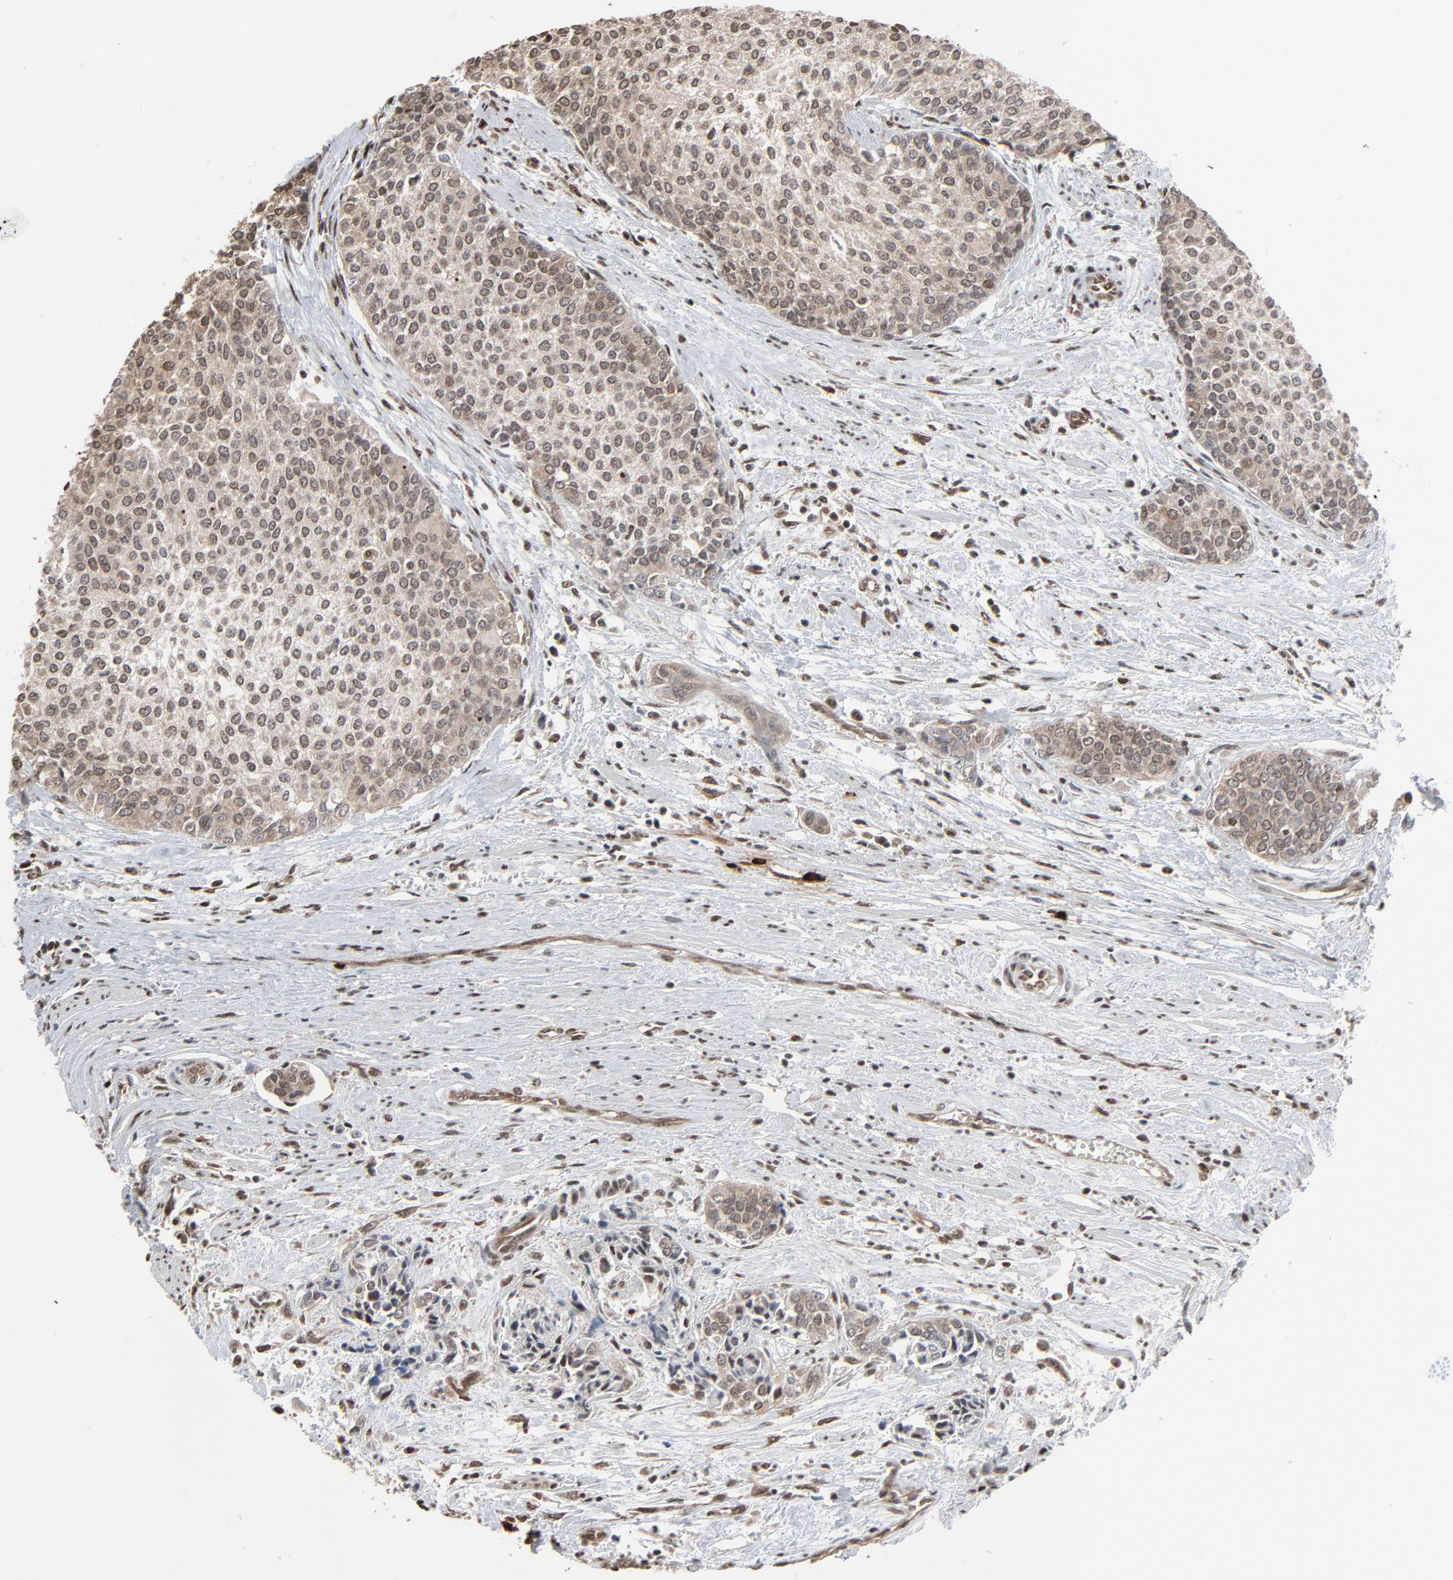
{"staining": {"intensity": "moderate", "quantity": "25%-75%", "location": "cytoplasmic/membranous,nuclear"}, "tissue": "urothelial cancer", "cell_type": "Tumor cells", "image_type": "cancer", "snomed": [{"axis": "morphology", "description": "Urothelial carcinoma, Low grade"}, {"axis": "topography", "description": "Urinary bladder"}], "caption": "Urothelial cancer tissue shows moderate cytoplasmic/membranous and nuclear staining in approximately 25%-75% of tumor cells, visualized by immunohistochemistry. (DAB (3,3'-diaminobenzidine) IHC, brown staining for protein, blue staining for nuclei).", "gene": "MEIS2", "patient": {"sex": "female", "age": 73}}